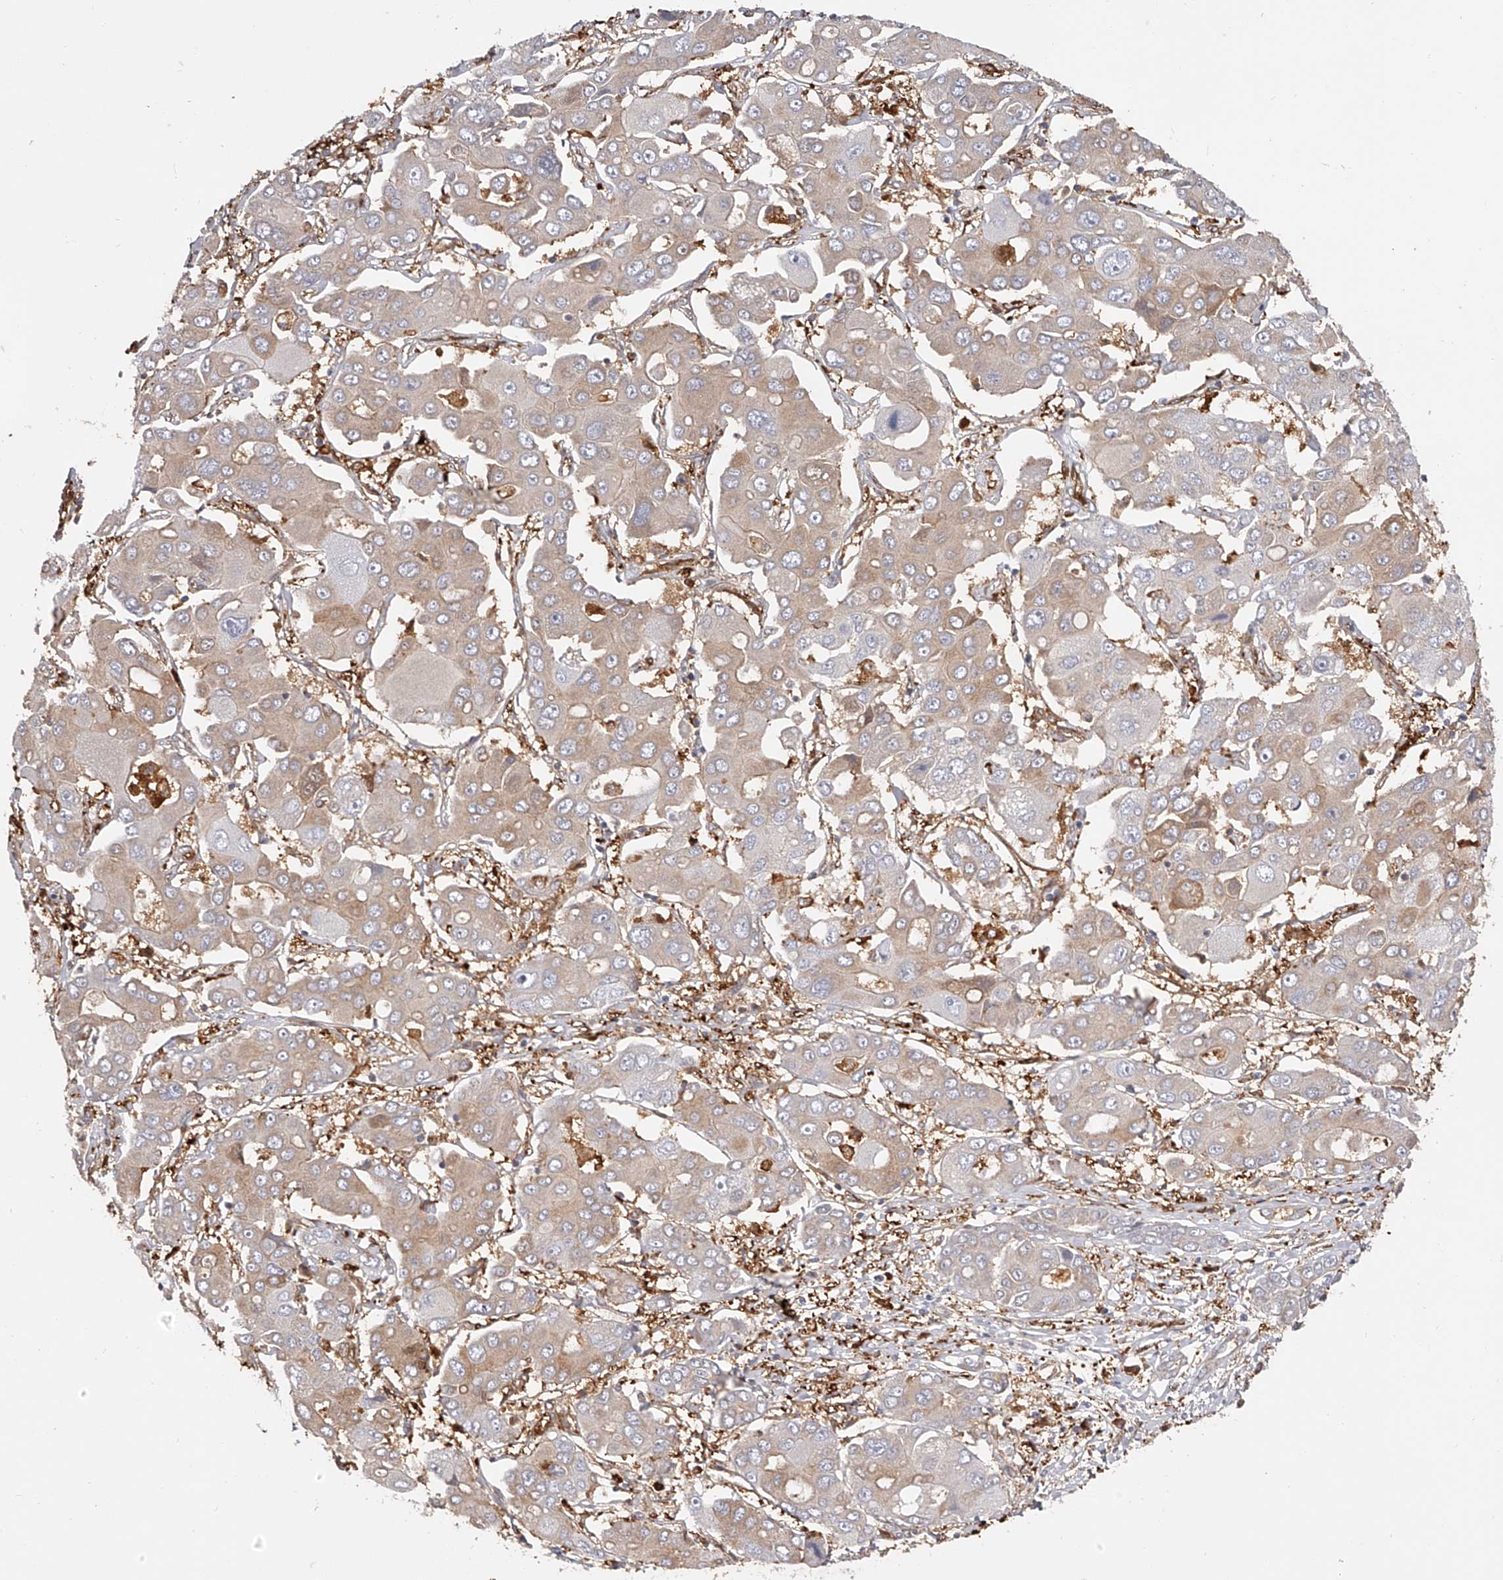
{"staining": {"intensity": "weak", "quantity": ">75%", "location": "cytoplasmic/membranous"}, "tissue": "liver cancer", "cell_type": "Tumor cells", "image_type": "cancer", "snomed": [{"axis": "morphology", "description": "Cholangiocarcinoma"}, {"axis": "topography", "description": "Liver"}], "caption": "Immunohistochemical staining of liver cholangiocarcinoma displays weak cytoplasmic/membranous protein staining in approximately >75% of tumor cells.", "gene": "LAP3", "patient": {"sex": "male", "age": 67}}